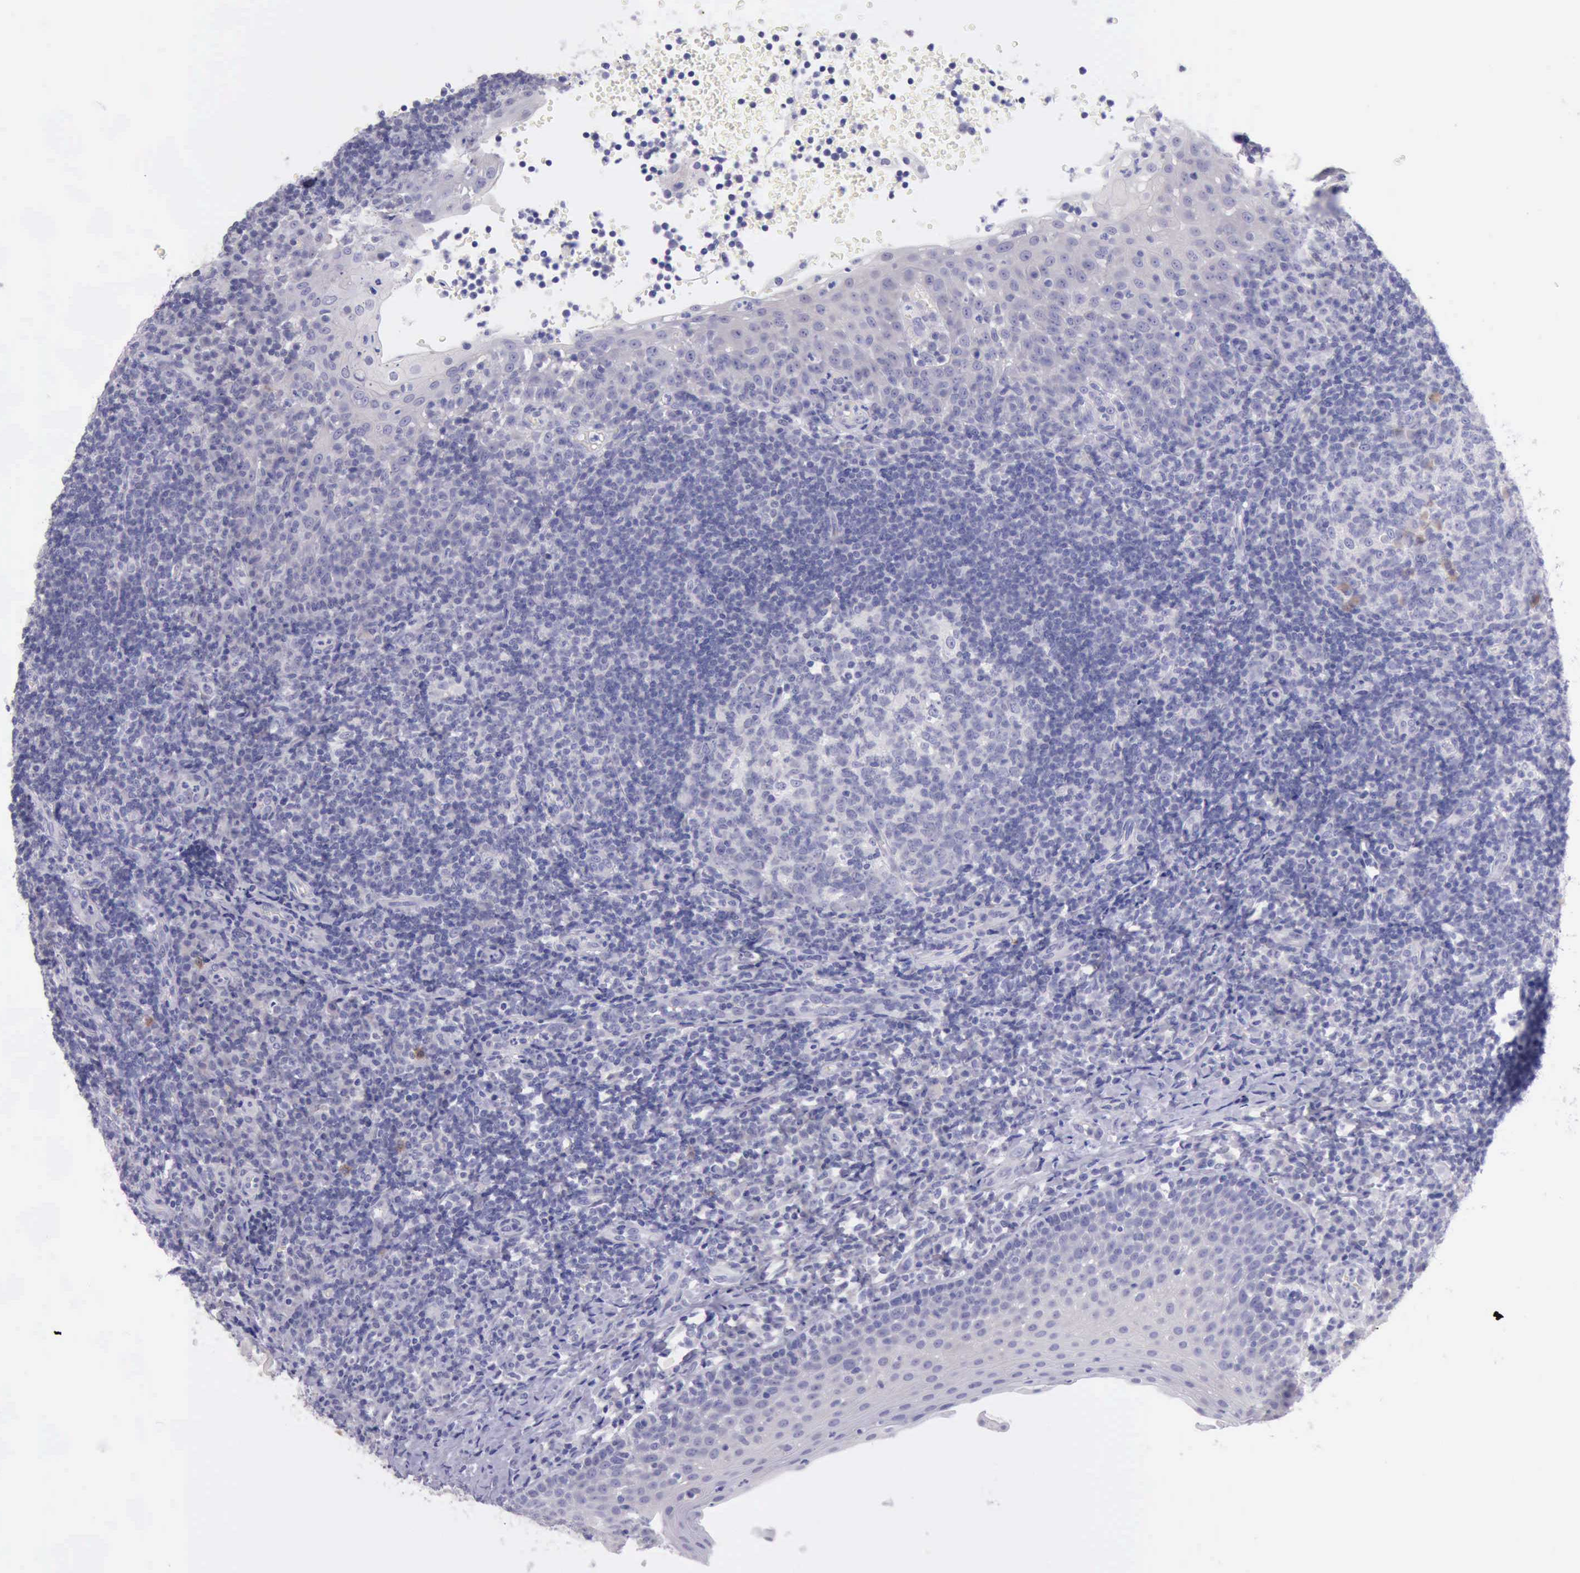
{"staining": {"intensity": "negative", "quantity": "none", "location": "none"}, "tissue": "tonsil", "cell_type": "Germinal center cells", "image_type": "normal", "snomed": [{"axis": "morphology", "description": "Normal tissue, NOS"}, {"axis": "topography", "description": "Tonsil"}], "caption": "An IHC histopathology image of unremarkable tonsil is shown. There is no staining in germinal center cells of tonsil.", "gene": "LRFN5", "patient": {"sex": "female", "age": 40}}